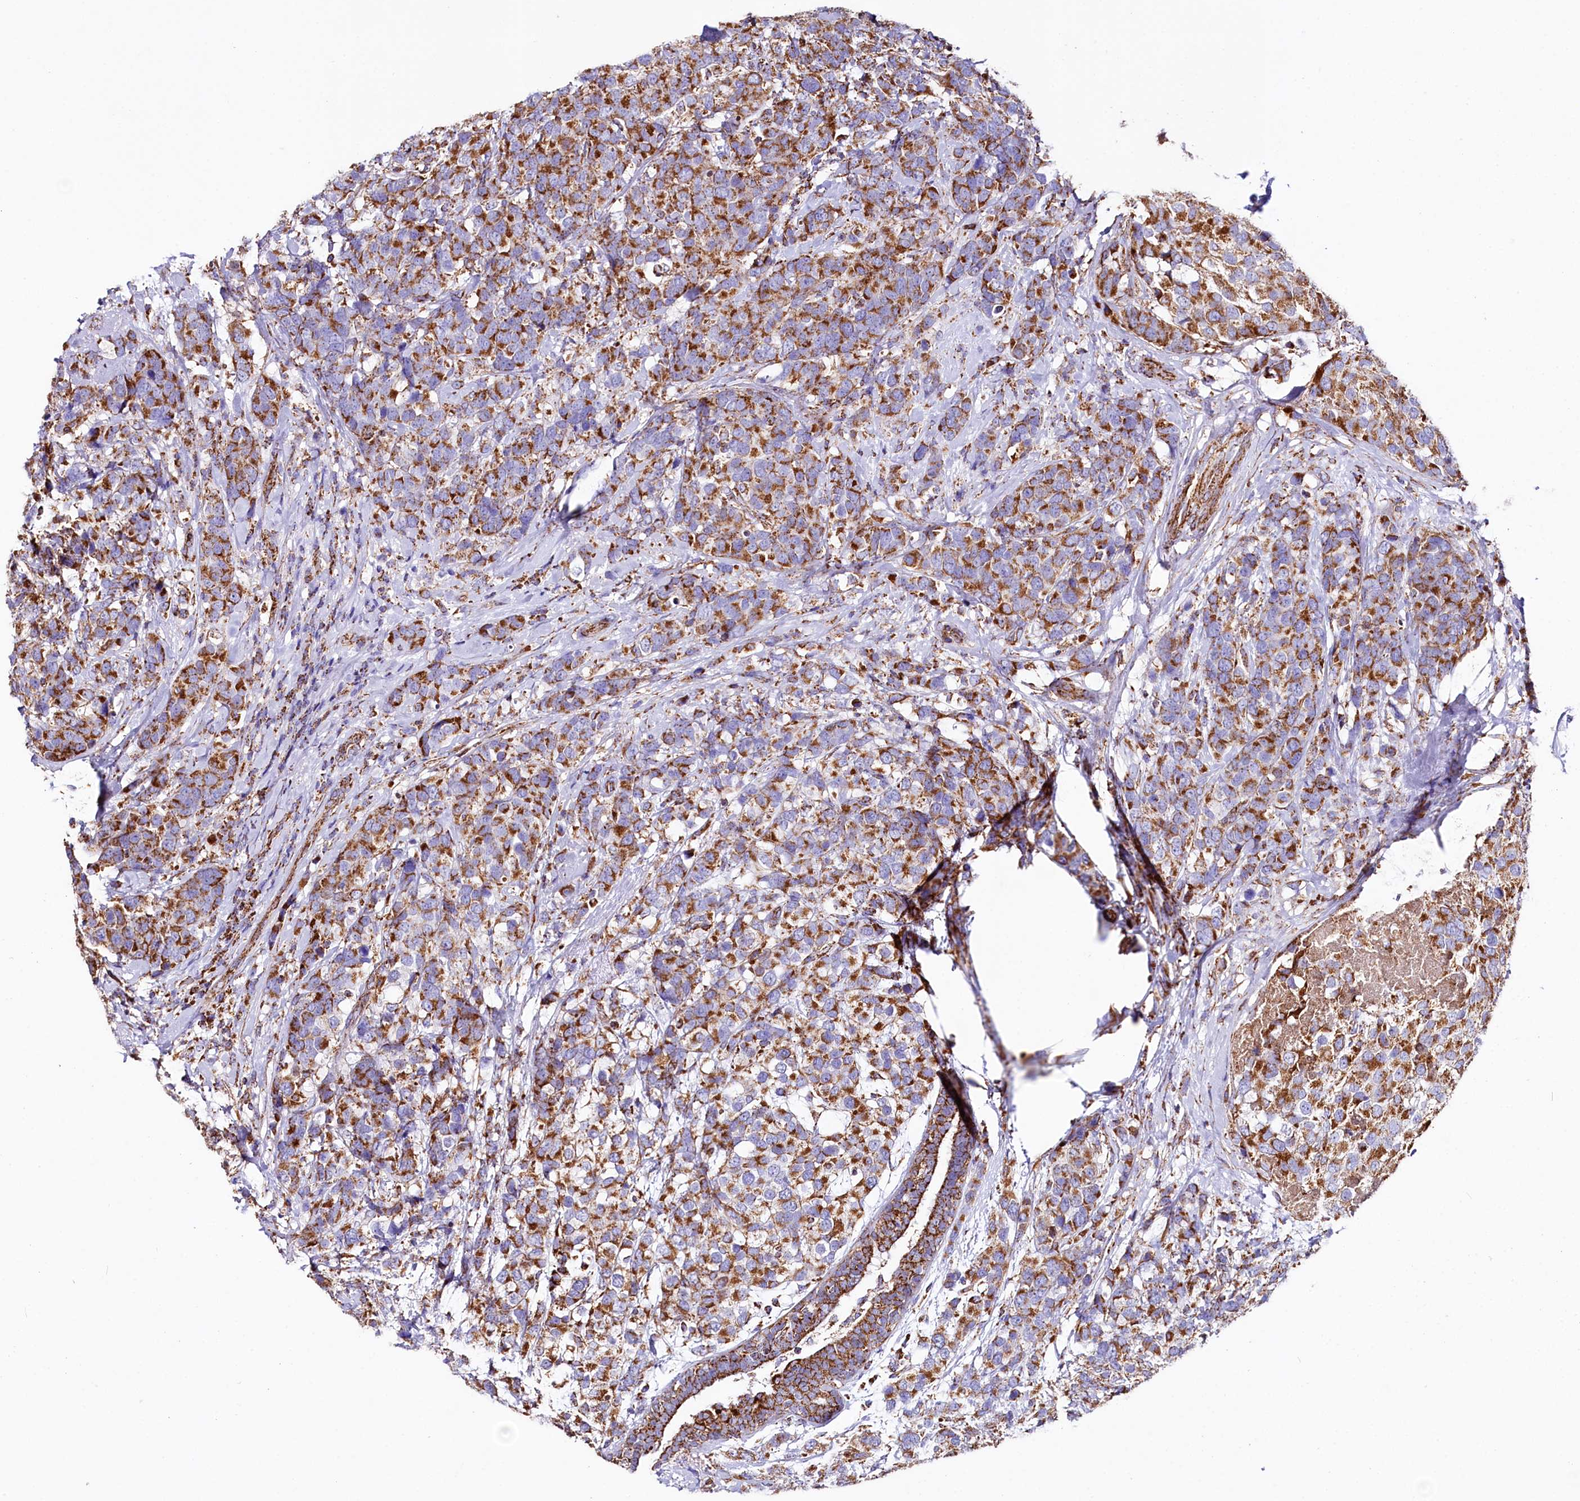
{"staining": {"intensity": "moderate", "quantity": ">75%", "location": "cytoplasmic/membranous"}, "tissue": "breast cancer", "cell_type": "Tumor cells", "image_type": "cancer", "snomed": [{"axis": "morphology", "description": "Lobular carcinoma"}, {"axis": "topography", "description": "Breast"}], "caption": "Lobular carcinoma (breast) was stained to show a protein in brown. There is medium levels of moderate cytoplasmic/membranous positivity in about >75% of tumor cells. The staining was performed using DAB, with brown indicating positive protein expression. Nuclei are stained blue with hematoxylin.", "gene": "APLP2", "patient": {"sex": "female", "age": 59}}